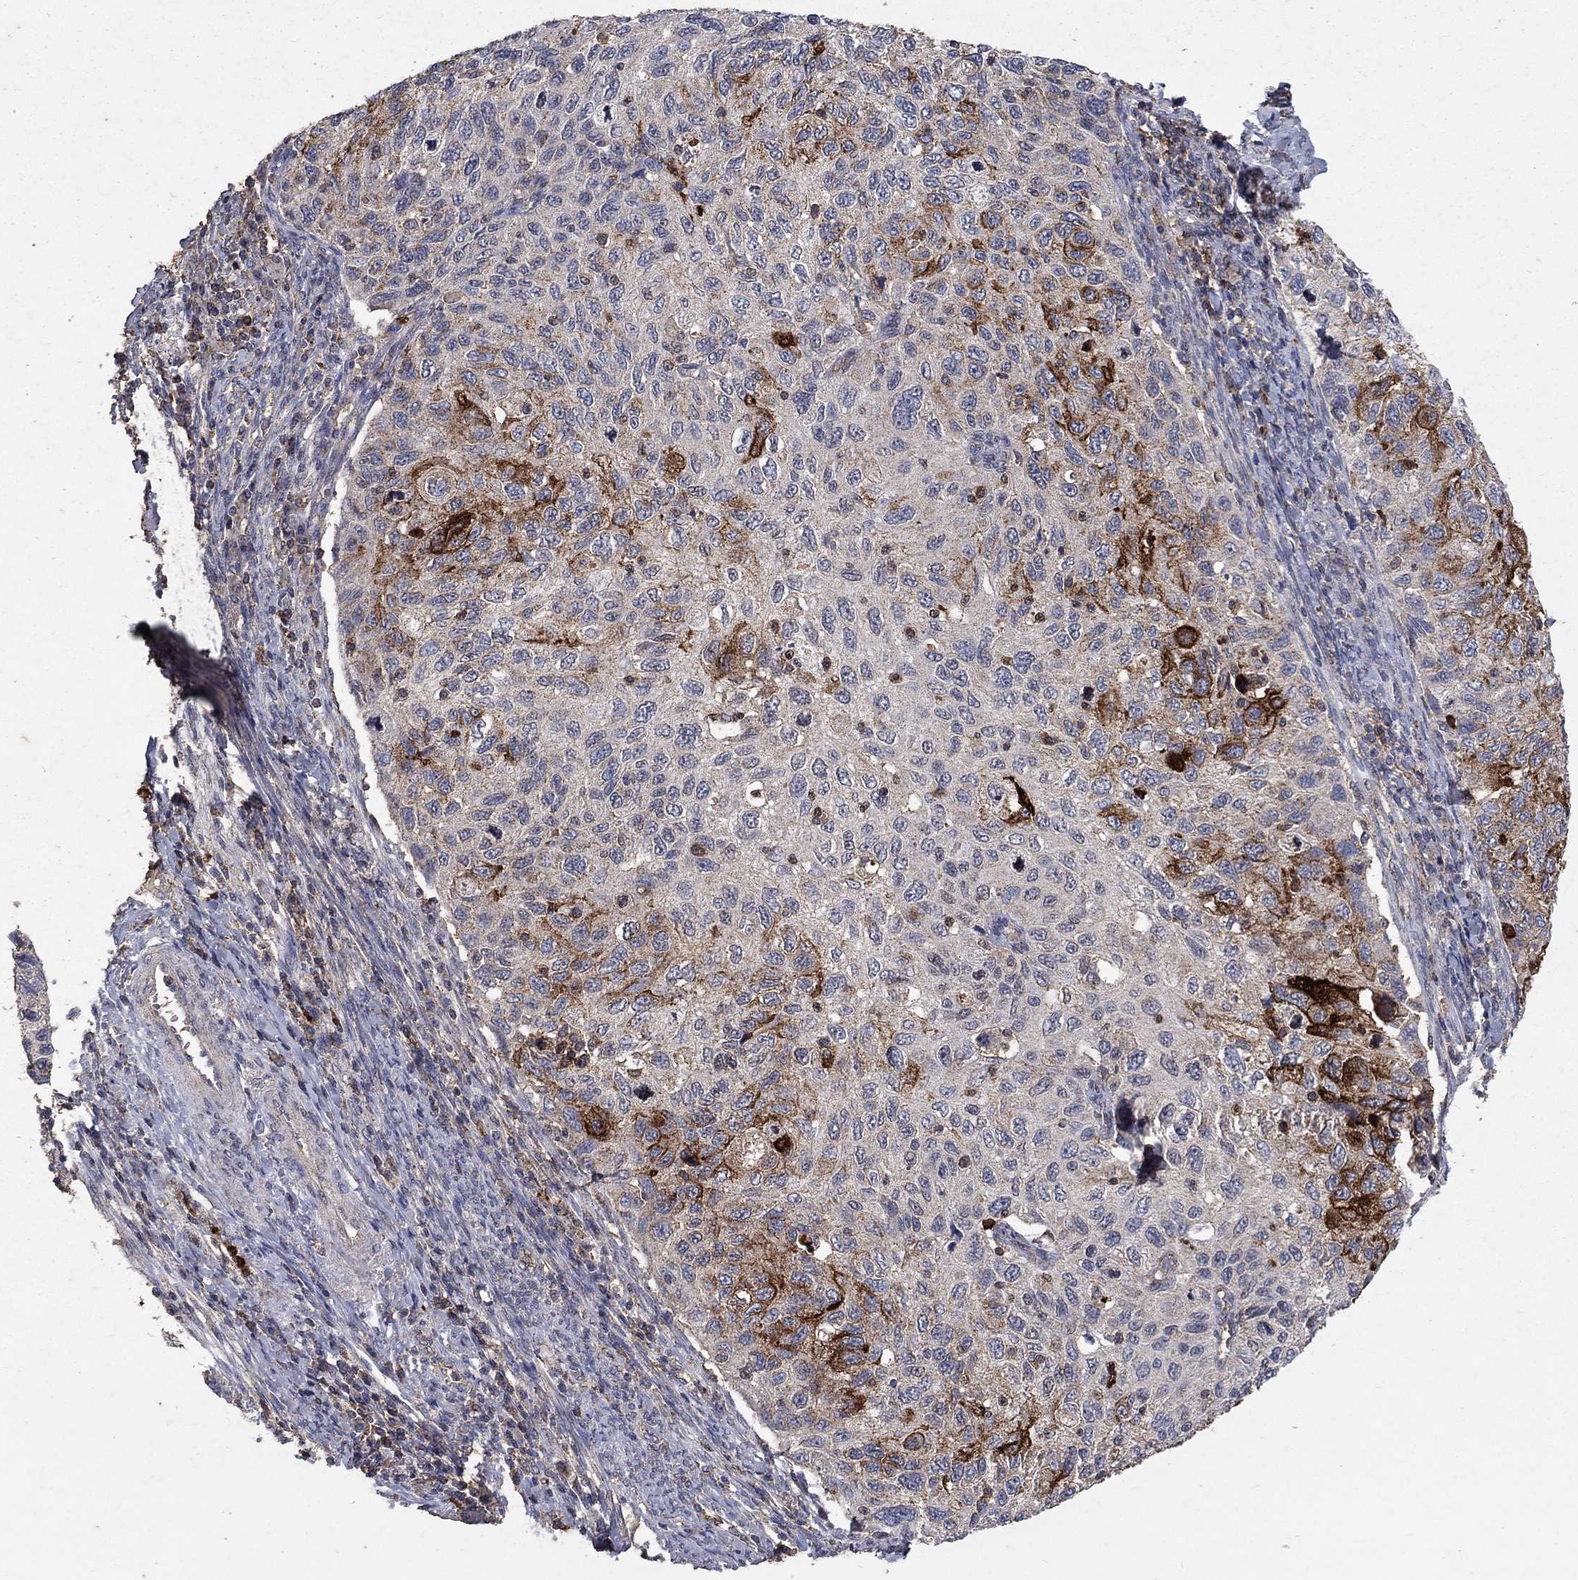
{"staining": {"intensity": "strong", "quantity": "<25%", "location": "cytoplasmic/membranous"}, "tissue": "cervical cancer", "cell_type": "Tumor cells", "image_type": "cancer", "snomed": [{"axis": "morphology", "description": "Squamous cell carcinoma, NOS"}, {"axis": "topography", "description": "Cervix"}], "caption": "Immunohistochemistry (IHC) photomicrograph of neoplastic tissue: human cervical squamous cell carcinoma stained using immunohistochemistry demonstrates medium levels of strong protein expression localized specifically in the cytoplasmic/membranous of tumor cells, appearing as a cytoplasmic/membranous brown color.", "gene": "CD24", "patient": {"sex": "female", "age": 70}}